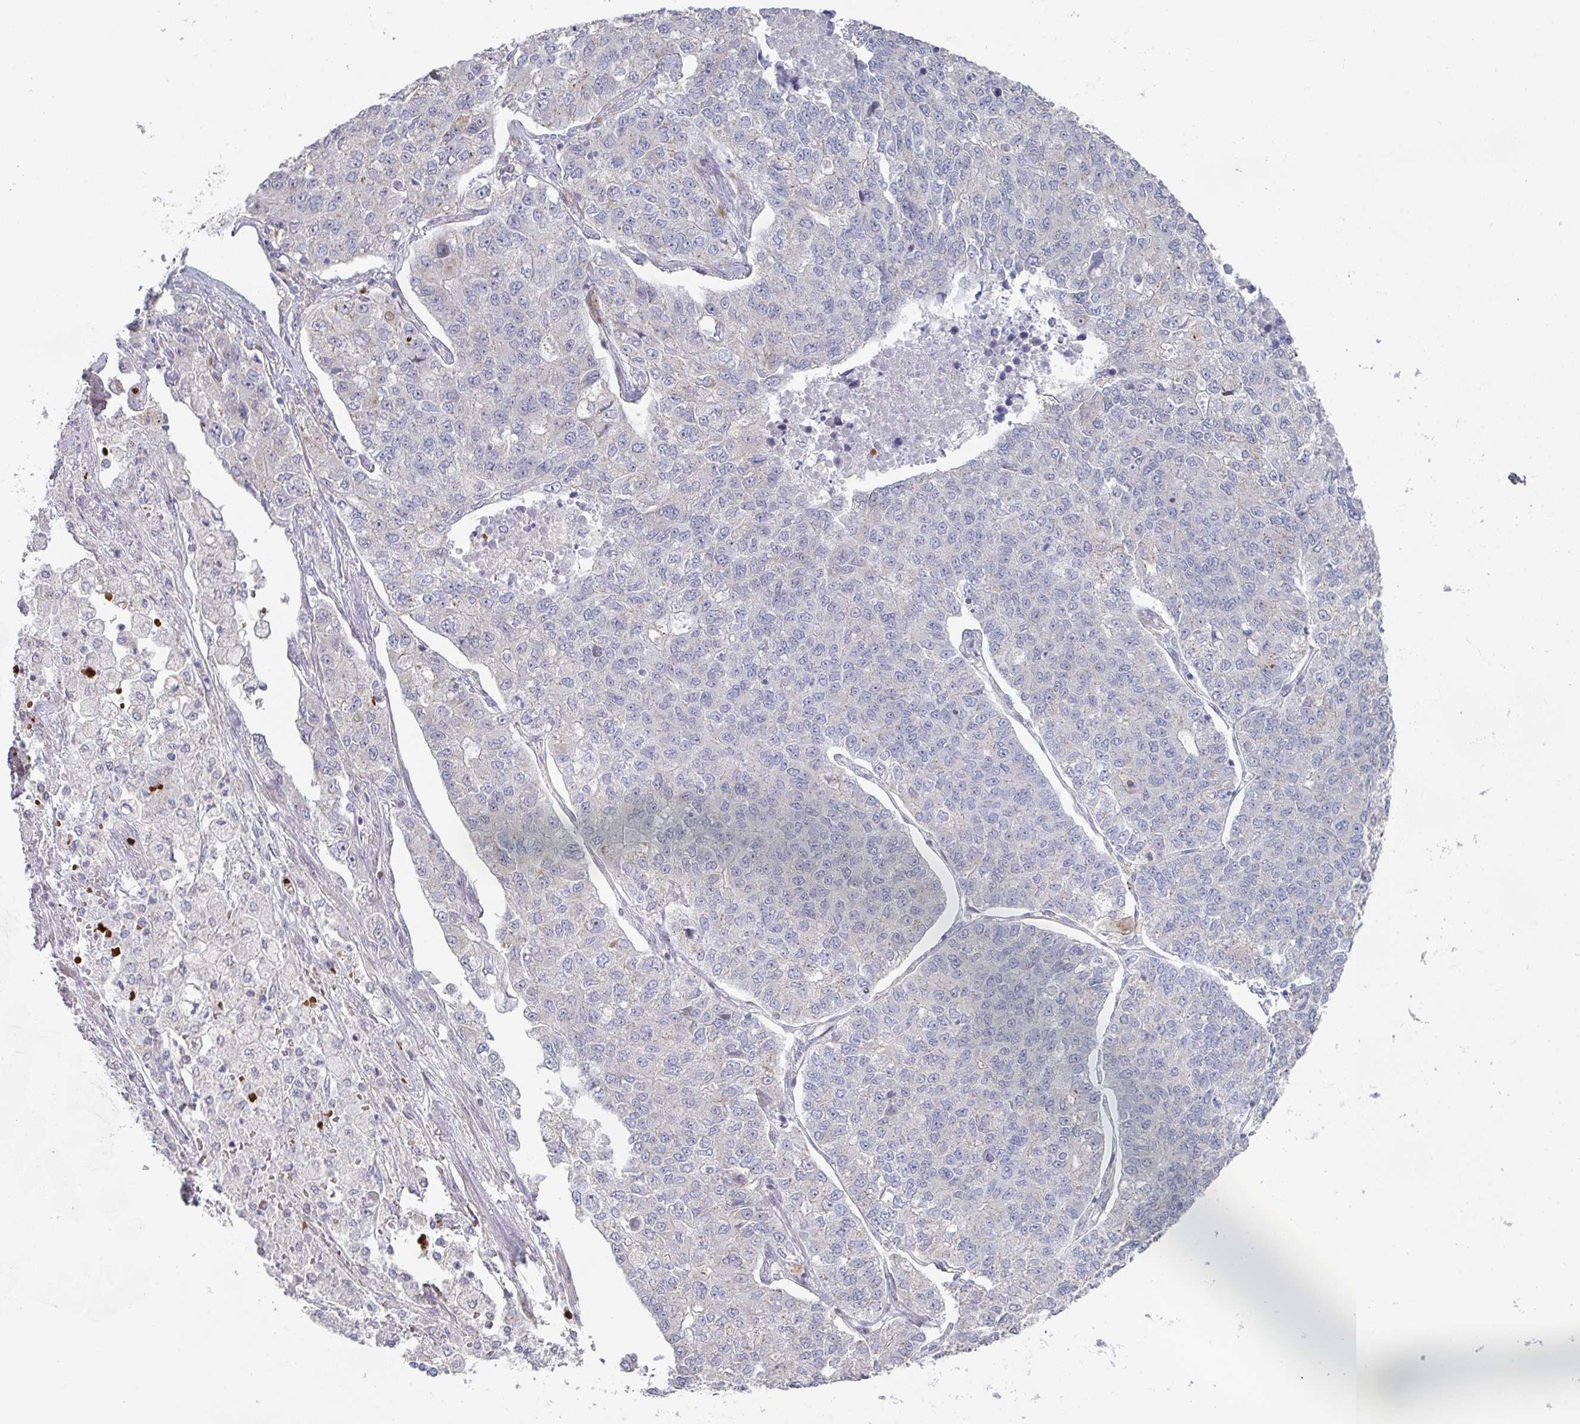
{"staining": {"intensity": "negative", "quantity": "none", "location": "none"}, "tissue": "lung cancer", "cell_type": "Tumor cells", "image_type": "cancer", "snomed": [{"axis": "morphology", "description": "Adenocarcinoma, NOS"}, {"axis": "topography", "description": "Lung"}], "caption": "Immunohistochemical staining of adenocarcinoma (lung) reveals no significant staining in tumor cells.", "gene": "ZNF526", "patient": {"sex": "male", "age": 49}}